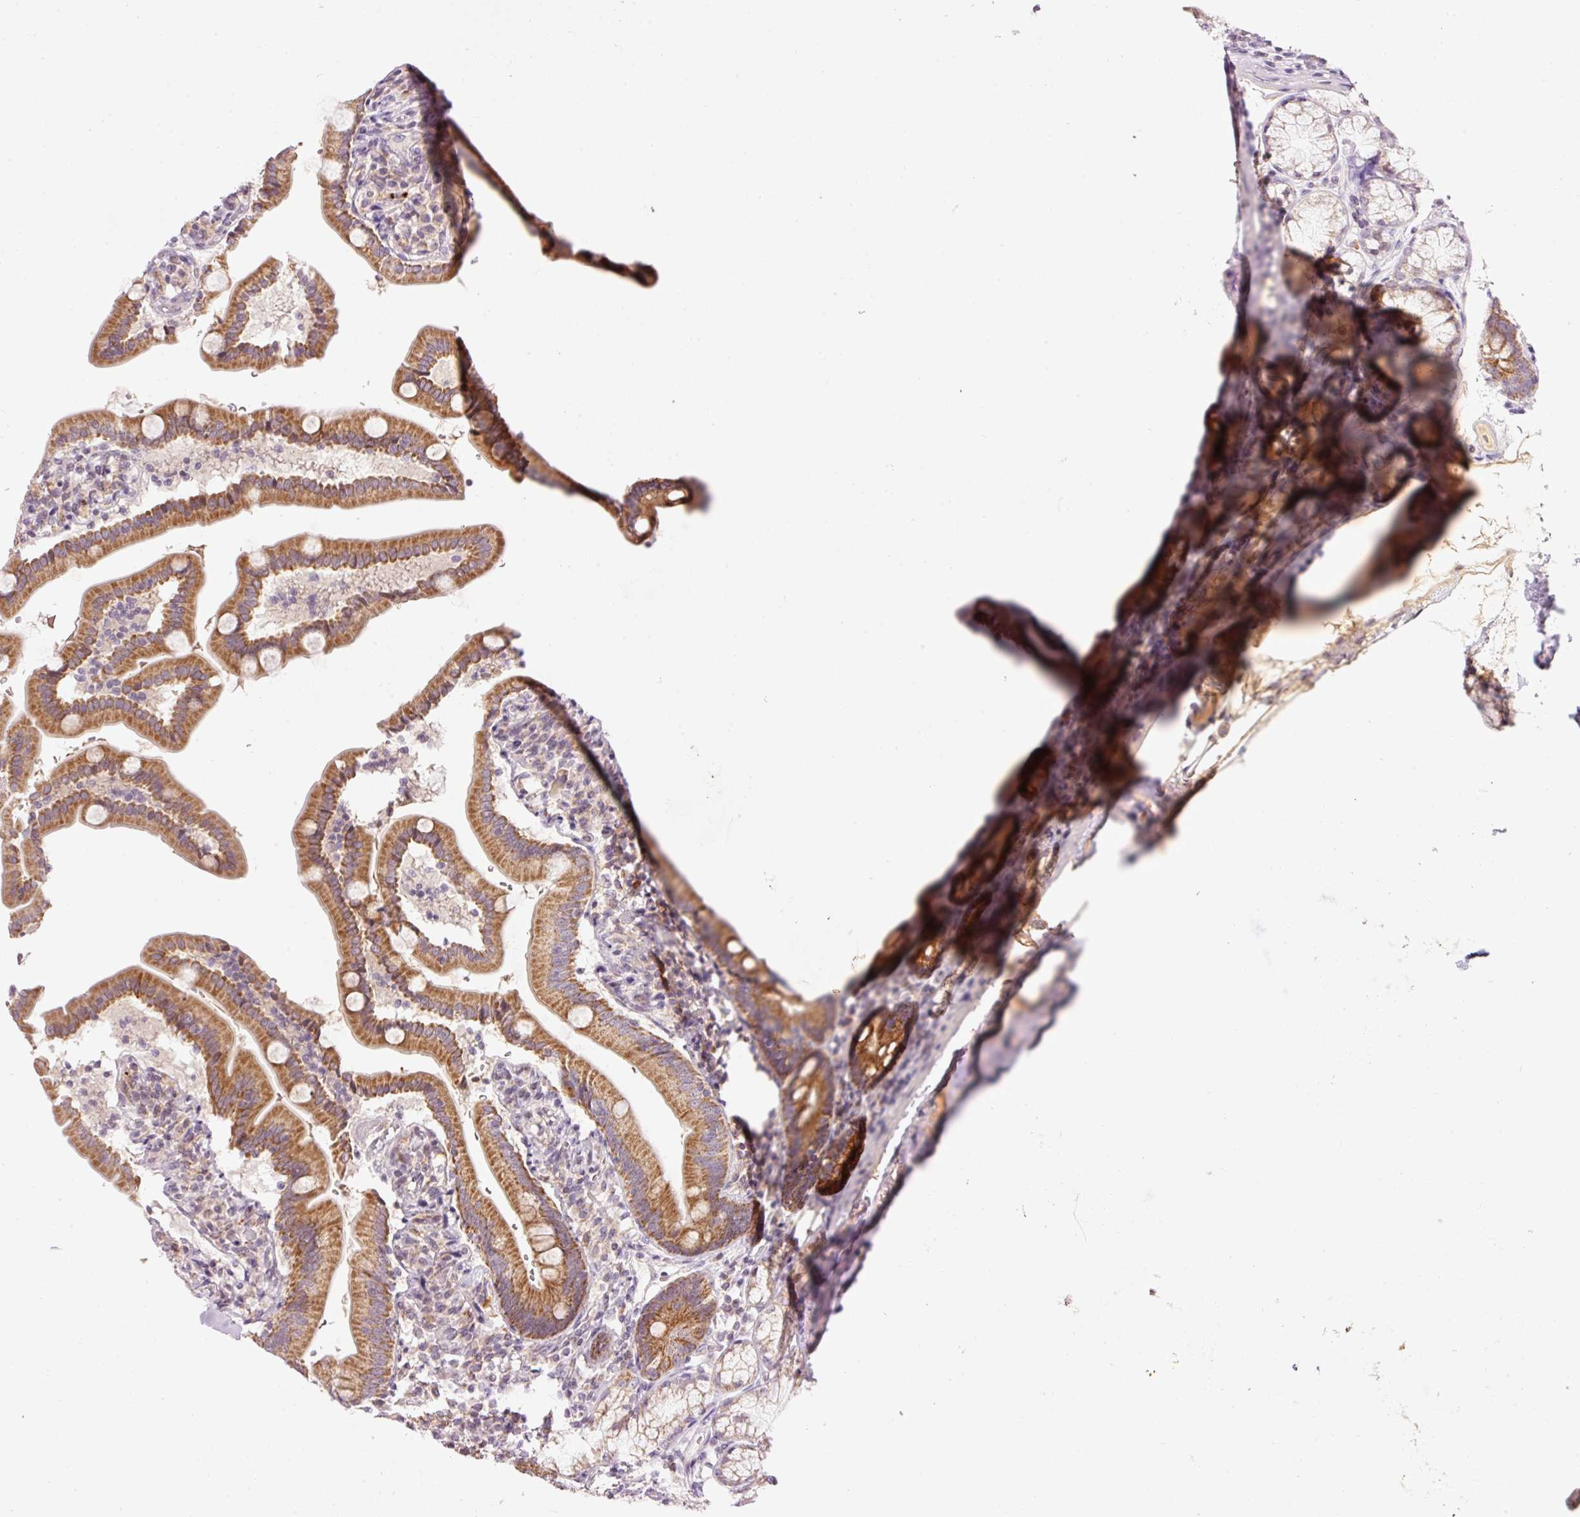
{"staining": {"intensity": "strong", "quantity": ">75%", "location": "cytoplasmic/membranous"}, "tissue": "duodenum", "cell_type": "Glandular cells", "image_type": "normal", "snomed": [{"axis": "morphology", "description": "Normal tissue, NOS"}, {"axis": "topography", "description": "Duodenum"}], "caption": "Immunohistochemical staining of normal duodenum demonstrates strong cytoplasmic/membranous protein positivity in approximately >75% of glandular cells. Ihc stains the protein in brown and the nuclei are stained blue.", "gene": "ABHD11", "patient": {"sex": "female", "age": 67}}